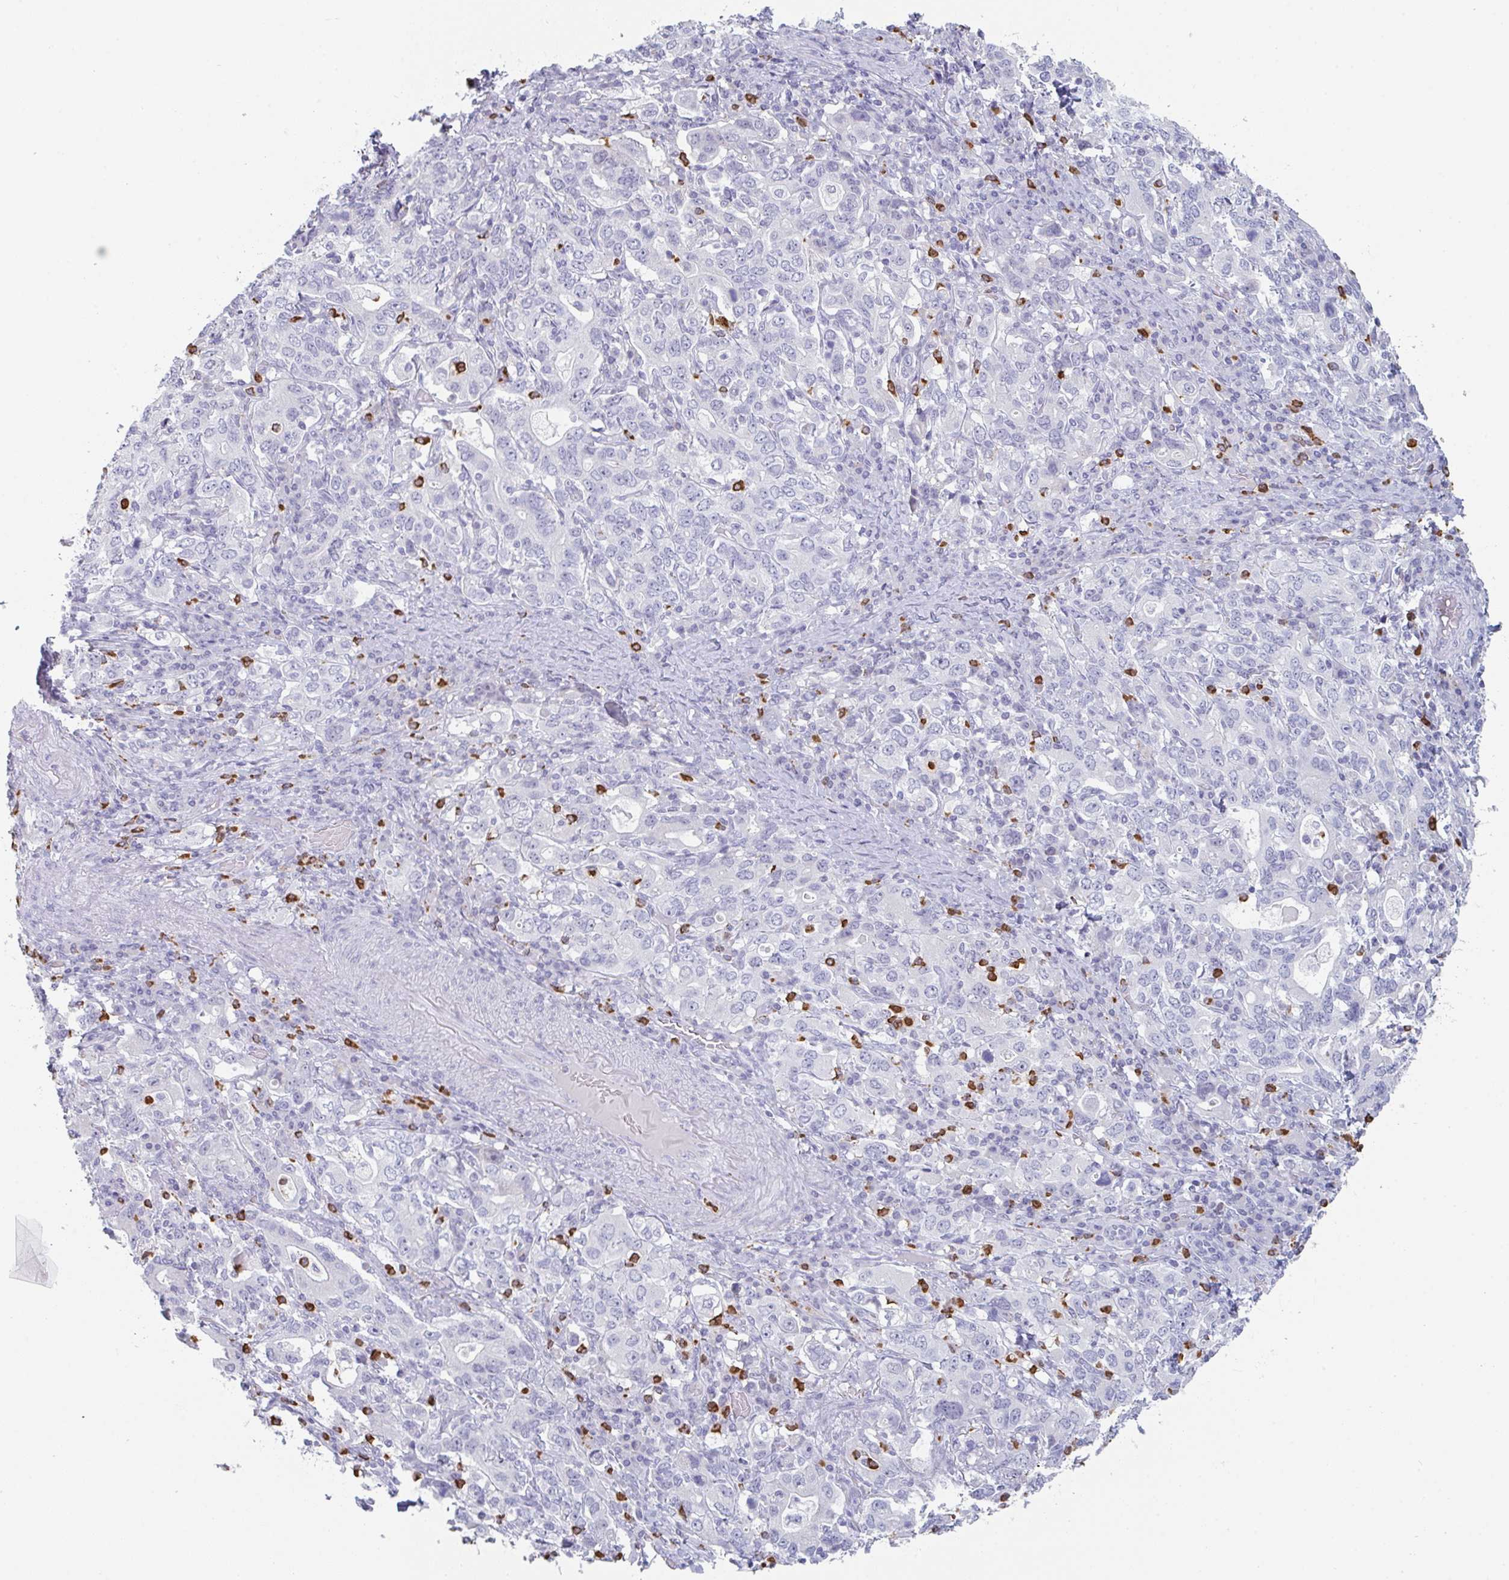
{"staining": {"intensity": "negative", "quantity": "none", "location": "none"}, "tissue": "stomach cancer", "cell_type": "Tumor cells", "image_type": "cancer", "snomed": [{"axis": "morphology", "description": "Adenocarcinoma, NOS"}, {"axis": "topography", "description": "Stomach, upper"}, {"axis": "topography", "description": "Stomach"}], "caption": "Adenocarcinoma (stomach) was stained to show a protein in brown. There is no significant staining in tumor cells. (Immunohistochemistry, brightfield microscopy, high magnification).", "gene": "RUBCN", "patient": {"sex": "male", "age": 62}}